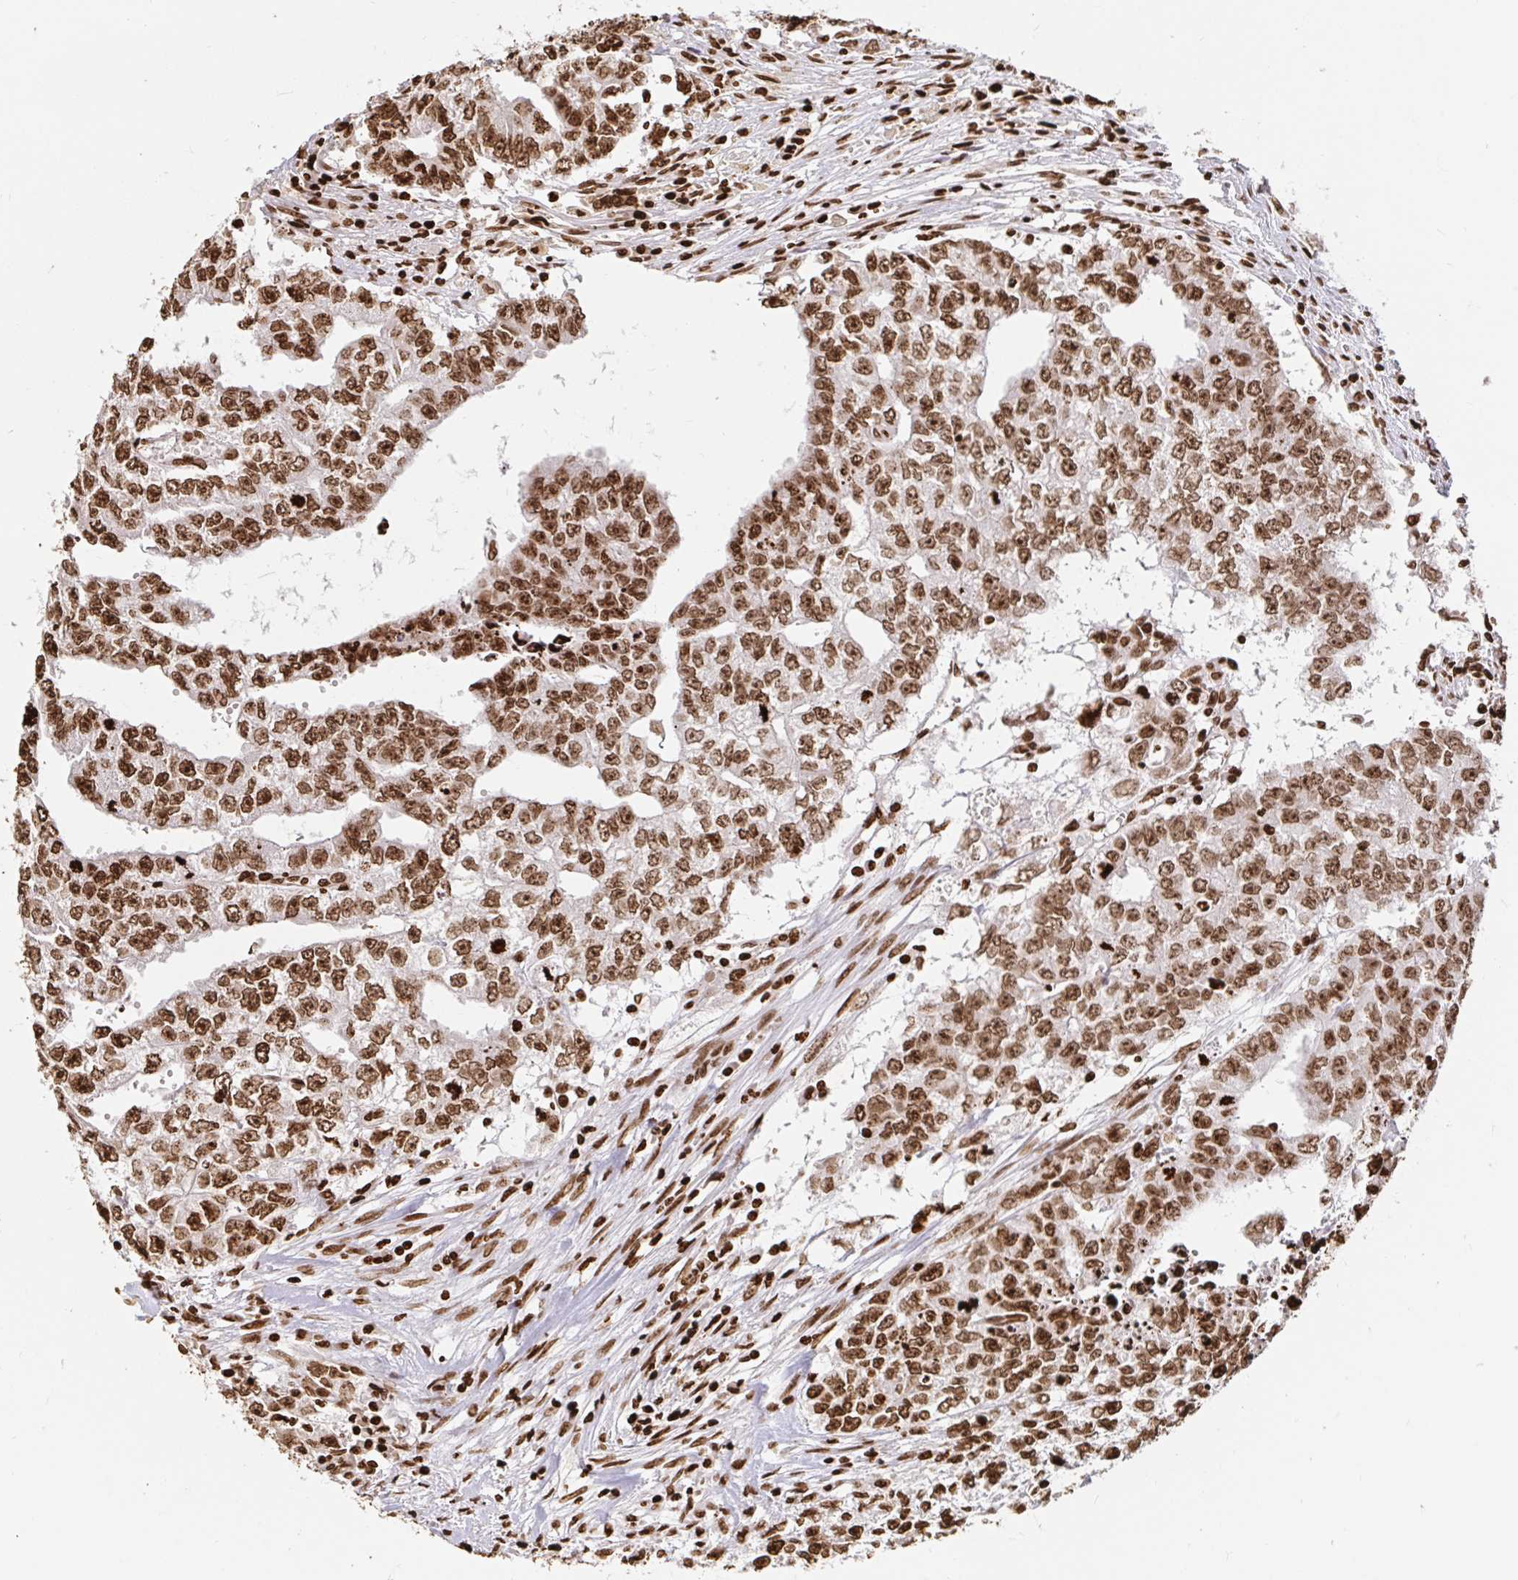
{"staining": {"intensity": "moderate", "quantity": ">75%", "location": "nuclear"}, "tissue": "testis cancer", "cell_type": "Tumor cells", "image_type": "cancer", "snomed": [{"axis": "morphology", "description": "Carcinoma, Embryonal, NOS"}, {"axis": "morphology", "description": "Teratoma, malignant, NOS"}, {"axis": "topography", "description": "Testis"}], "caption": "Protein analysis of testis cancer (embryonal carcinoma) tissue demonstrates moderate nuclear positivity in about >75% of tumor cells. The protein is stained brown, and the nuclei are stained in blue (DAB IHC with brightfield microscopy, high magnification).", "gene": "H2BC5", "patient": {"sex": "male", "age": 24}}